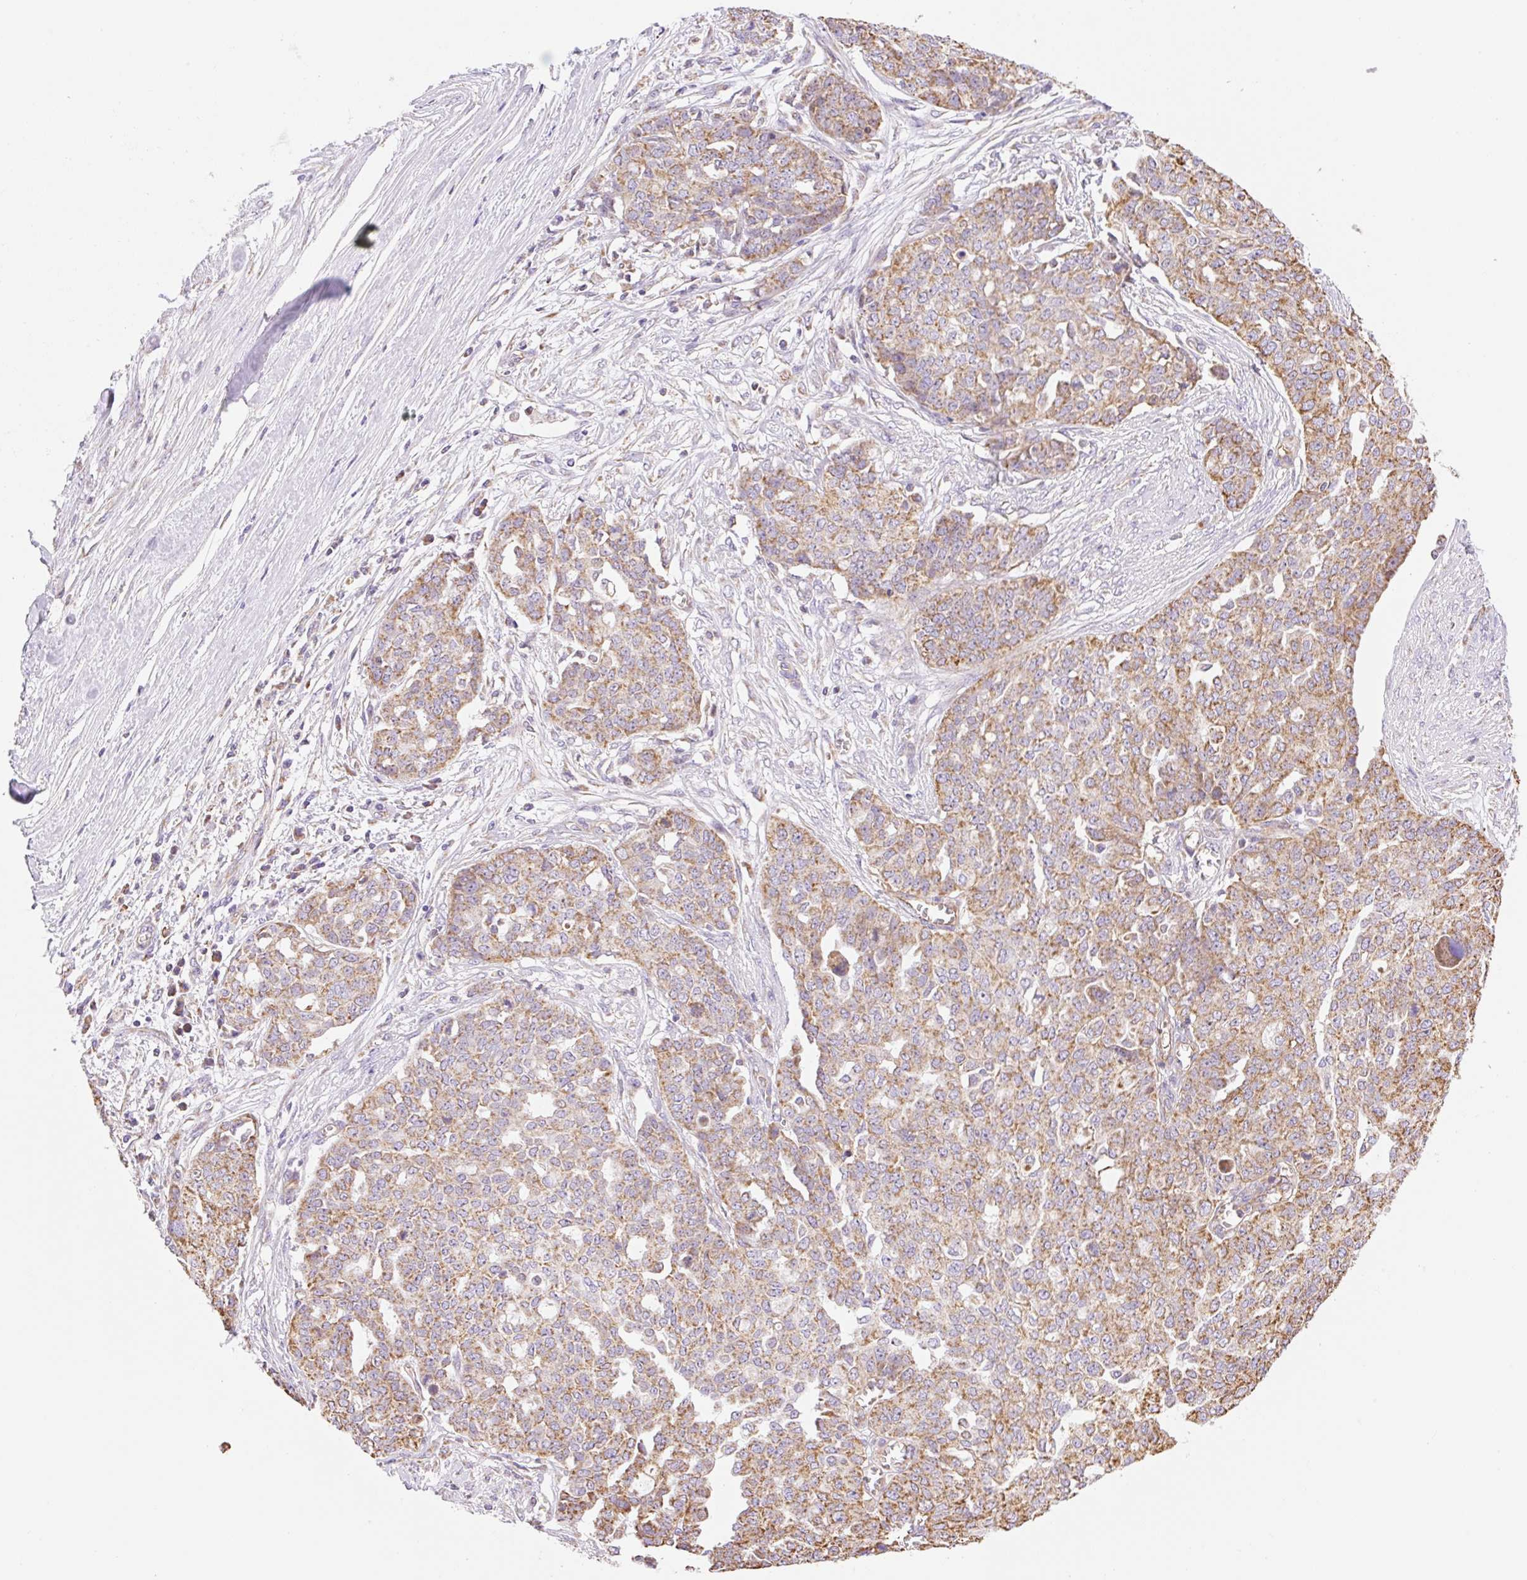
{"staining": {"intensity": "moderate", "quantity": ">75%", "location": "cytoplasmic/membranous"}, "tissue": "ovarian cancer", "cell_type": "Tumor cells", "image_type": "cancer", "snomed": [{"axis": "morphology", "description": "Cystadenocarcinoma, serous, NOS"}, {"axis": "topography", "description": "Soft tissue"}, {"axis": "topography", "description": "Ovary"}], "caption": "The image shows immunohistochemical staining of ovarian serous cystadenocarcinoma. There is moderate cytoplasmic/membranous expression is seen in approximately >75% of tumor cells. The protein of interest is stained brown, and the nuclei are stained in blue (DAB (3,3'-diaminobenzidine) IHC with brightfield microscopy, high magnification).", "gene": "ESAM", "patient": {"sex": "female", "age": 57}}